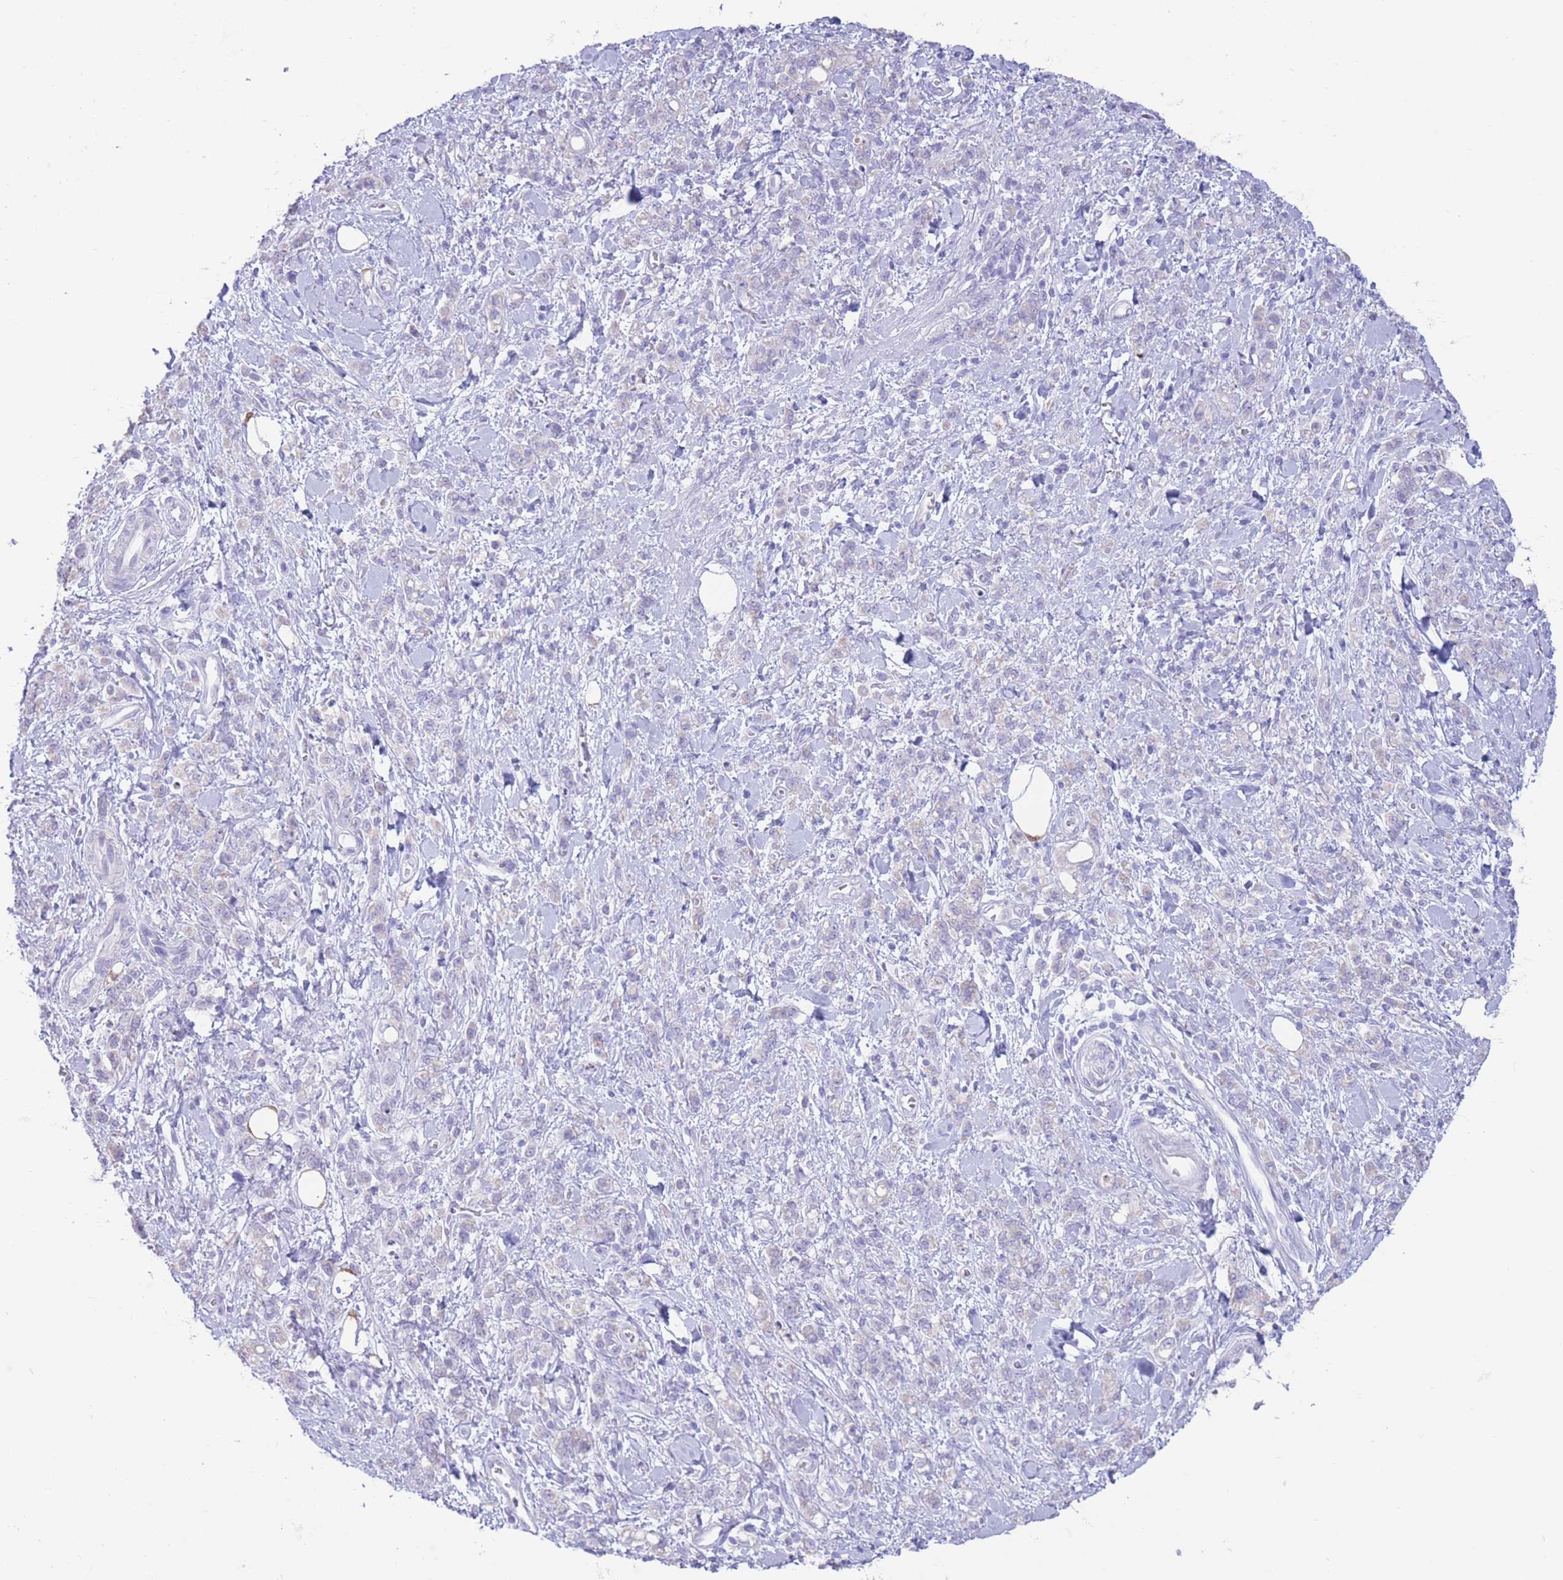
{"staining": {"intensity": "negative", "quantity": "none", "location": "none"}, "tissue": "stomach cancer", "cell_type": "Tumor cells", "image_type": "cancer", "snomed": [{"axis": "morphology", "description": "Adenocarcinoma, NOS"}, {"axis": "topography", "description": "Stomach"}], "caption": "Protein analysis of stomach adenocarcinoma demonstrates no significant expression in tumor cells.", "gene": "FAH", "patient": {"sex": "male", "age": 77}}